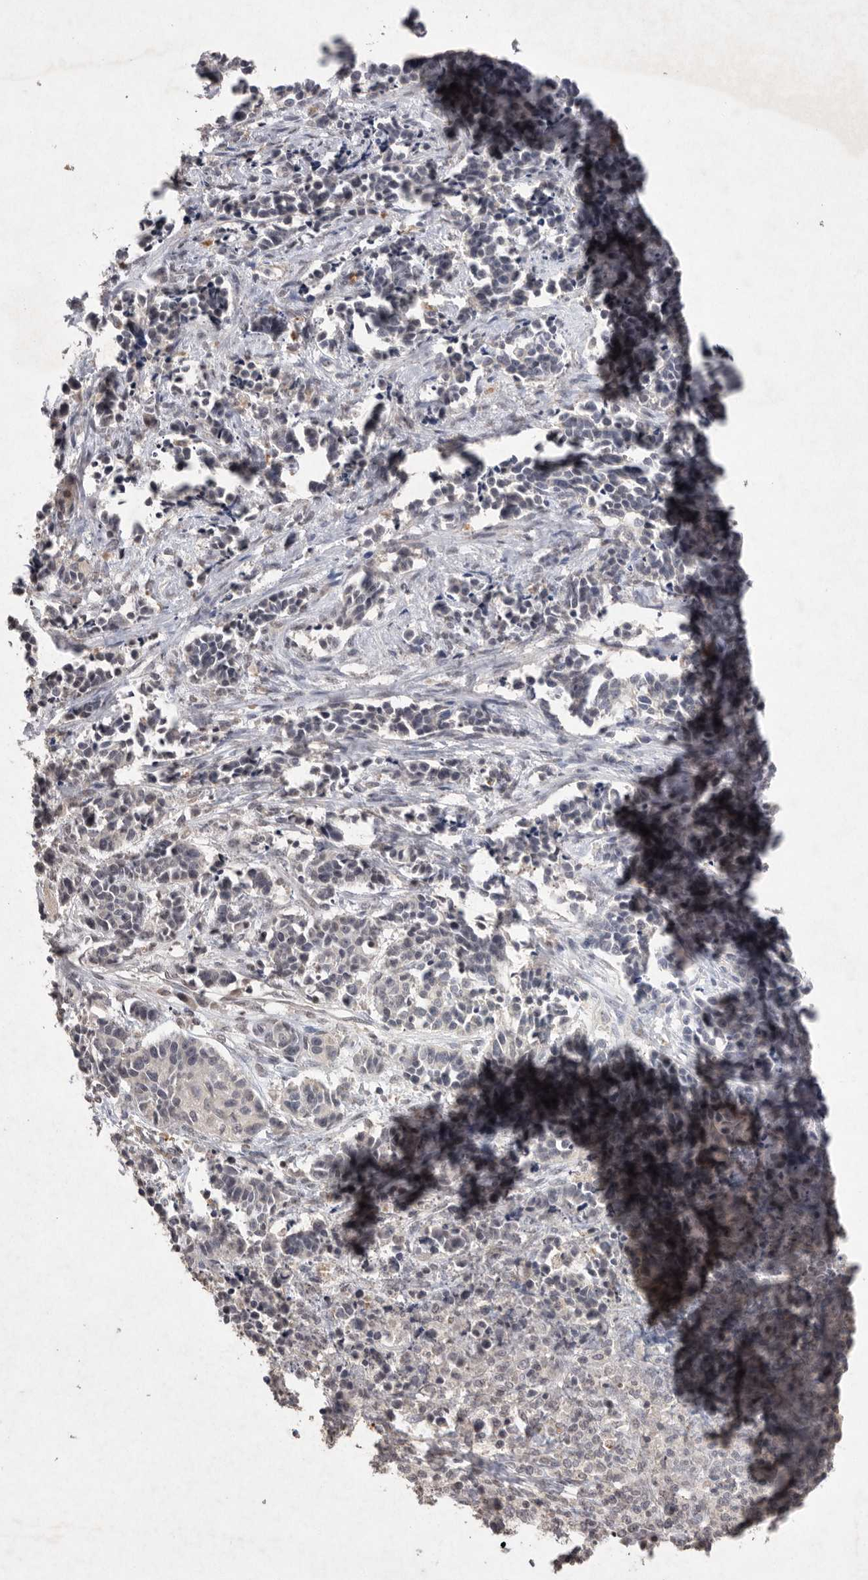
{"staining": {"intensity": "negative", "quantity": "none", "location": "none"}, "tissue": "cervical cancer", "cell_type": "Tumor cells", "image_type": "cancer", "snomed": [{"axis": "morphology", "description": "Normal tissue, NOS"}, {"axis": "morphology", "description": "Squamous cell carcinoma, NOS"}, {"axis": "topography", "description": "Cervix"}], "caption": "Immunohistochemical staining of human cervical squamous cell carcinoma shows no significant expression in tumor cells. Brightfield microscopy of immunohistochemistry stained with DAB (3,3'-diaminobenzidine) (brown) and hematoxylin (blue), captured at high magnification.", "gene": "APLNR", "patient": {"sex": "female", "age": 35}}